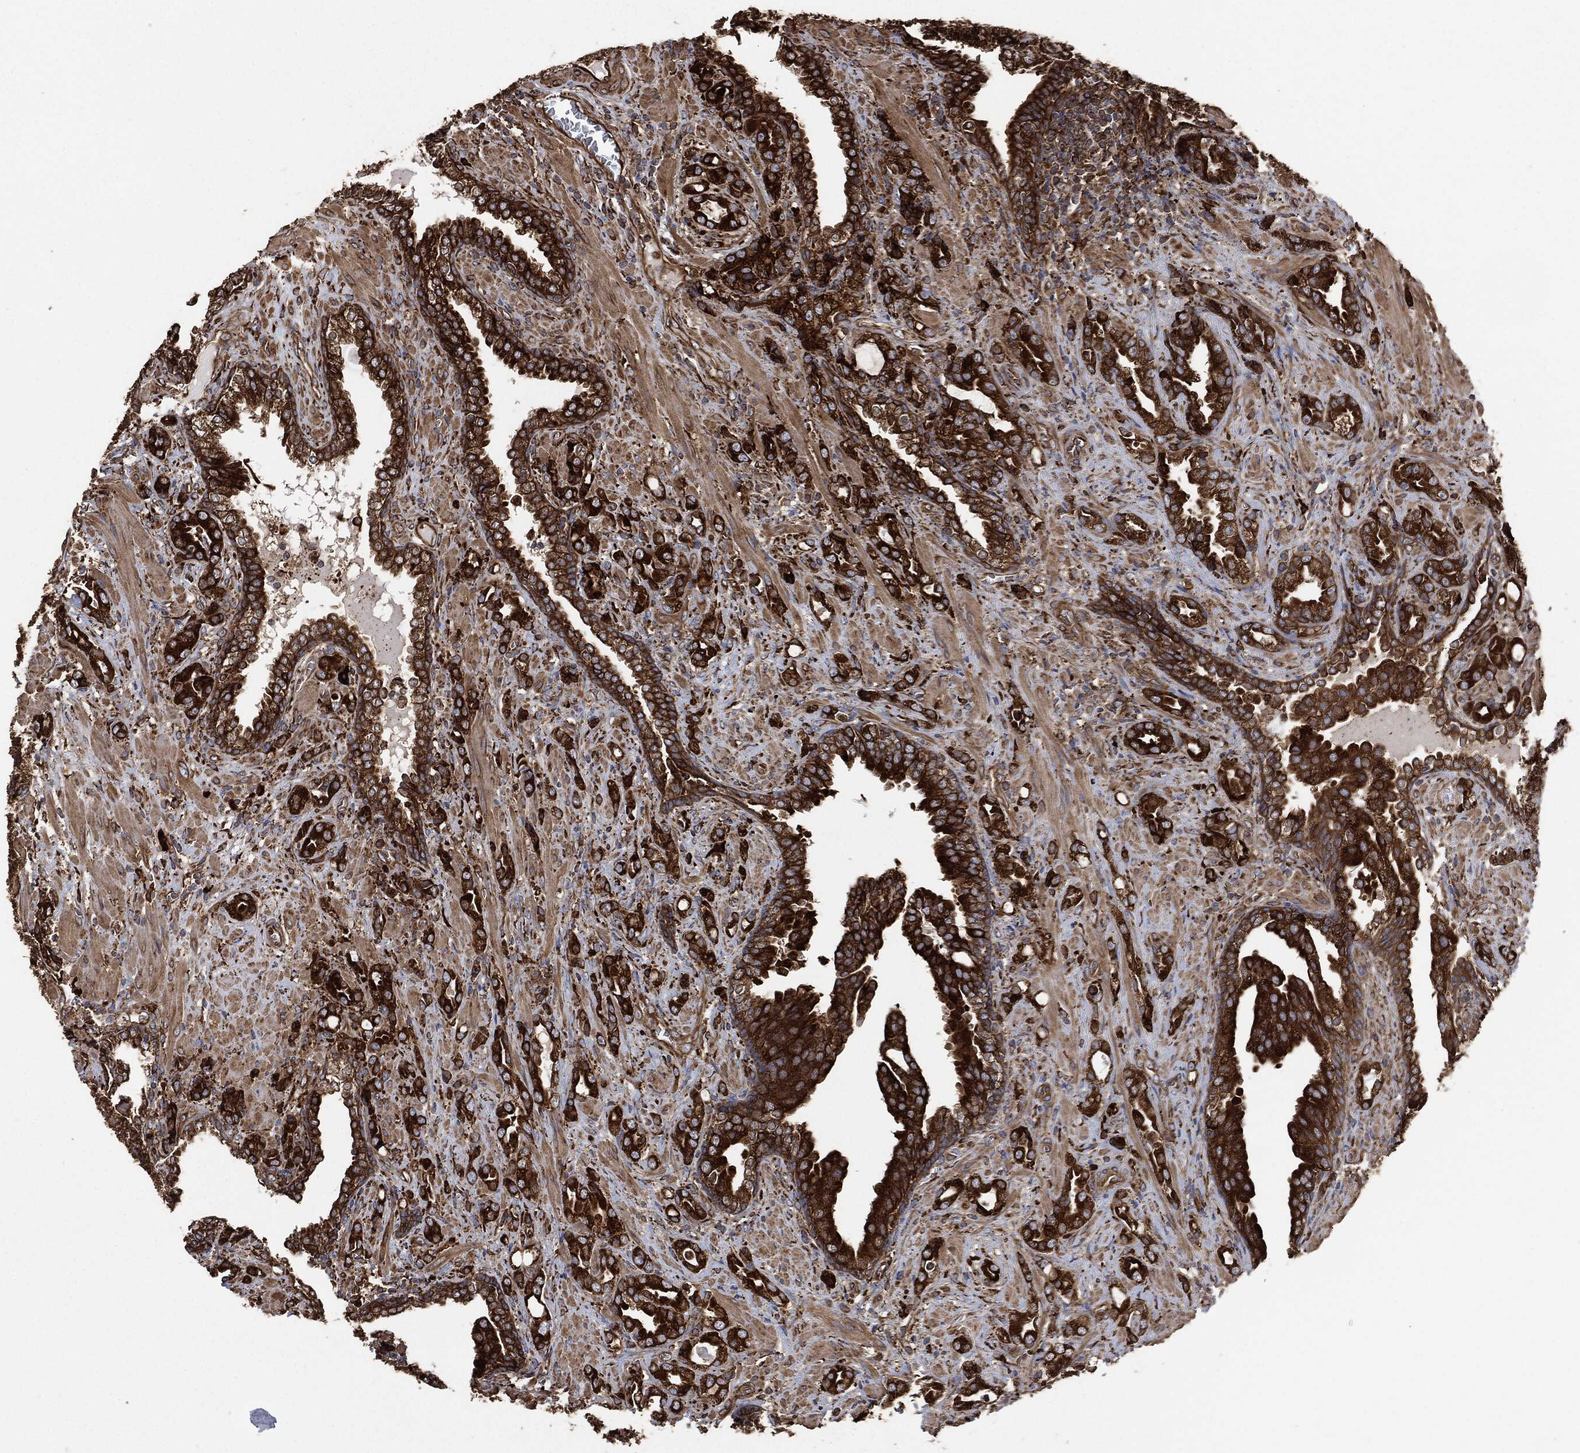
{"staining": {"intensity": "strong", "quantity": ">75%", "location": "cytoplasmic/membranous"}, "tissue": "prostate cancer", "cell_type": "Tumor cells", "image_type": "cancer", "snomed": [{"axis": "morphology", "description": "Adenocarcinoma, NOS"}, {"axis": "topography", "description": "Prostate"}], "caption": "IHC image of neoplastic tissue: prostate cancer stained using immunohistochemistry (IHC) demonstrates high levels of strong protein expression localized specifically in the cytoplasmic/membranous of tumor cells, appearing as a cytoplasmic/membranous brown color.", "gene": "AMFR", "patient": {"sex": "male", "age": 57}}